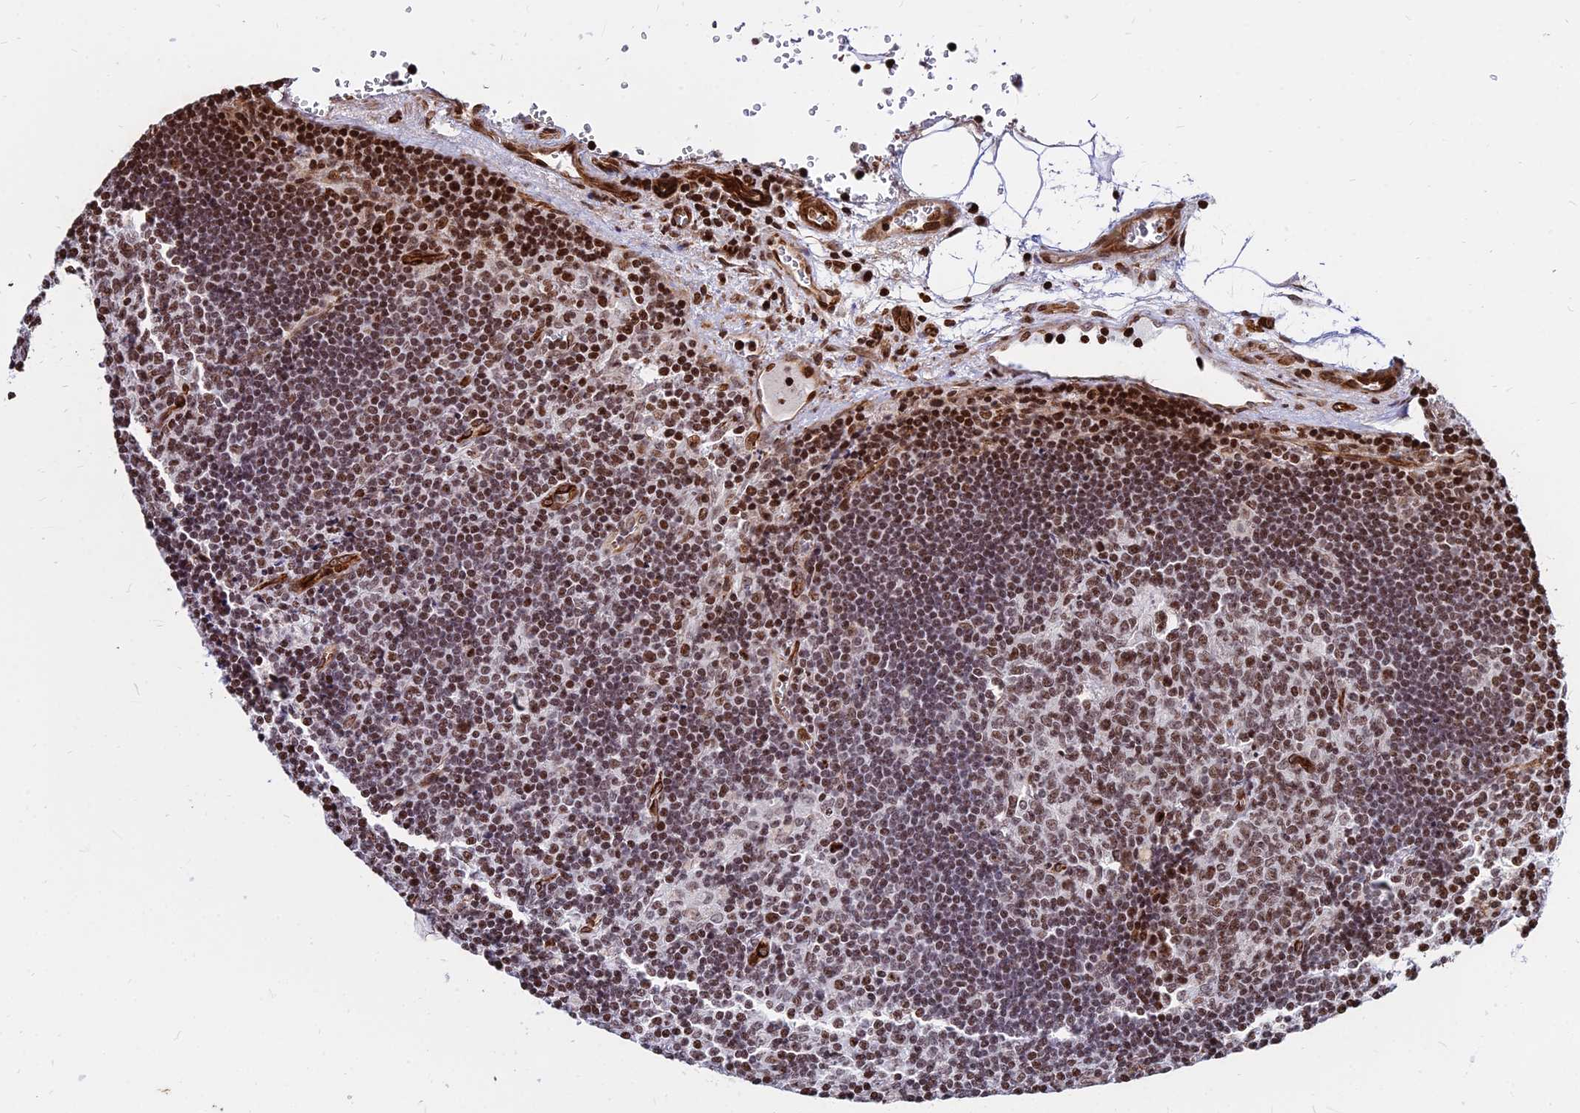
{"staining": {"intensity": "moderate", "quantity": ">75%", "location": "nuclear"}, "tissue": "lymph node", "cell_type": "Germinal center cells", "image_type": "normal", "snomed": [{"axis": "morphology", "description": "Normal tissue, NOS"}, {"axis": "topography", "description": "Lymph node"}], "caption": "Immunohistochemical staining of benign lymph node reveals moderate nuclear protein staining in about >75% of germinal center cells. The staining is performed using DAB brown chromogen to label protein expression. The nuclei are counter-stained blue using hematoxylin.", "gene": "NYAP2", "patient": {"sex": "male", "age": 58}}